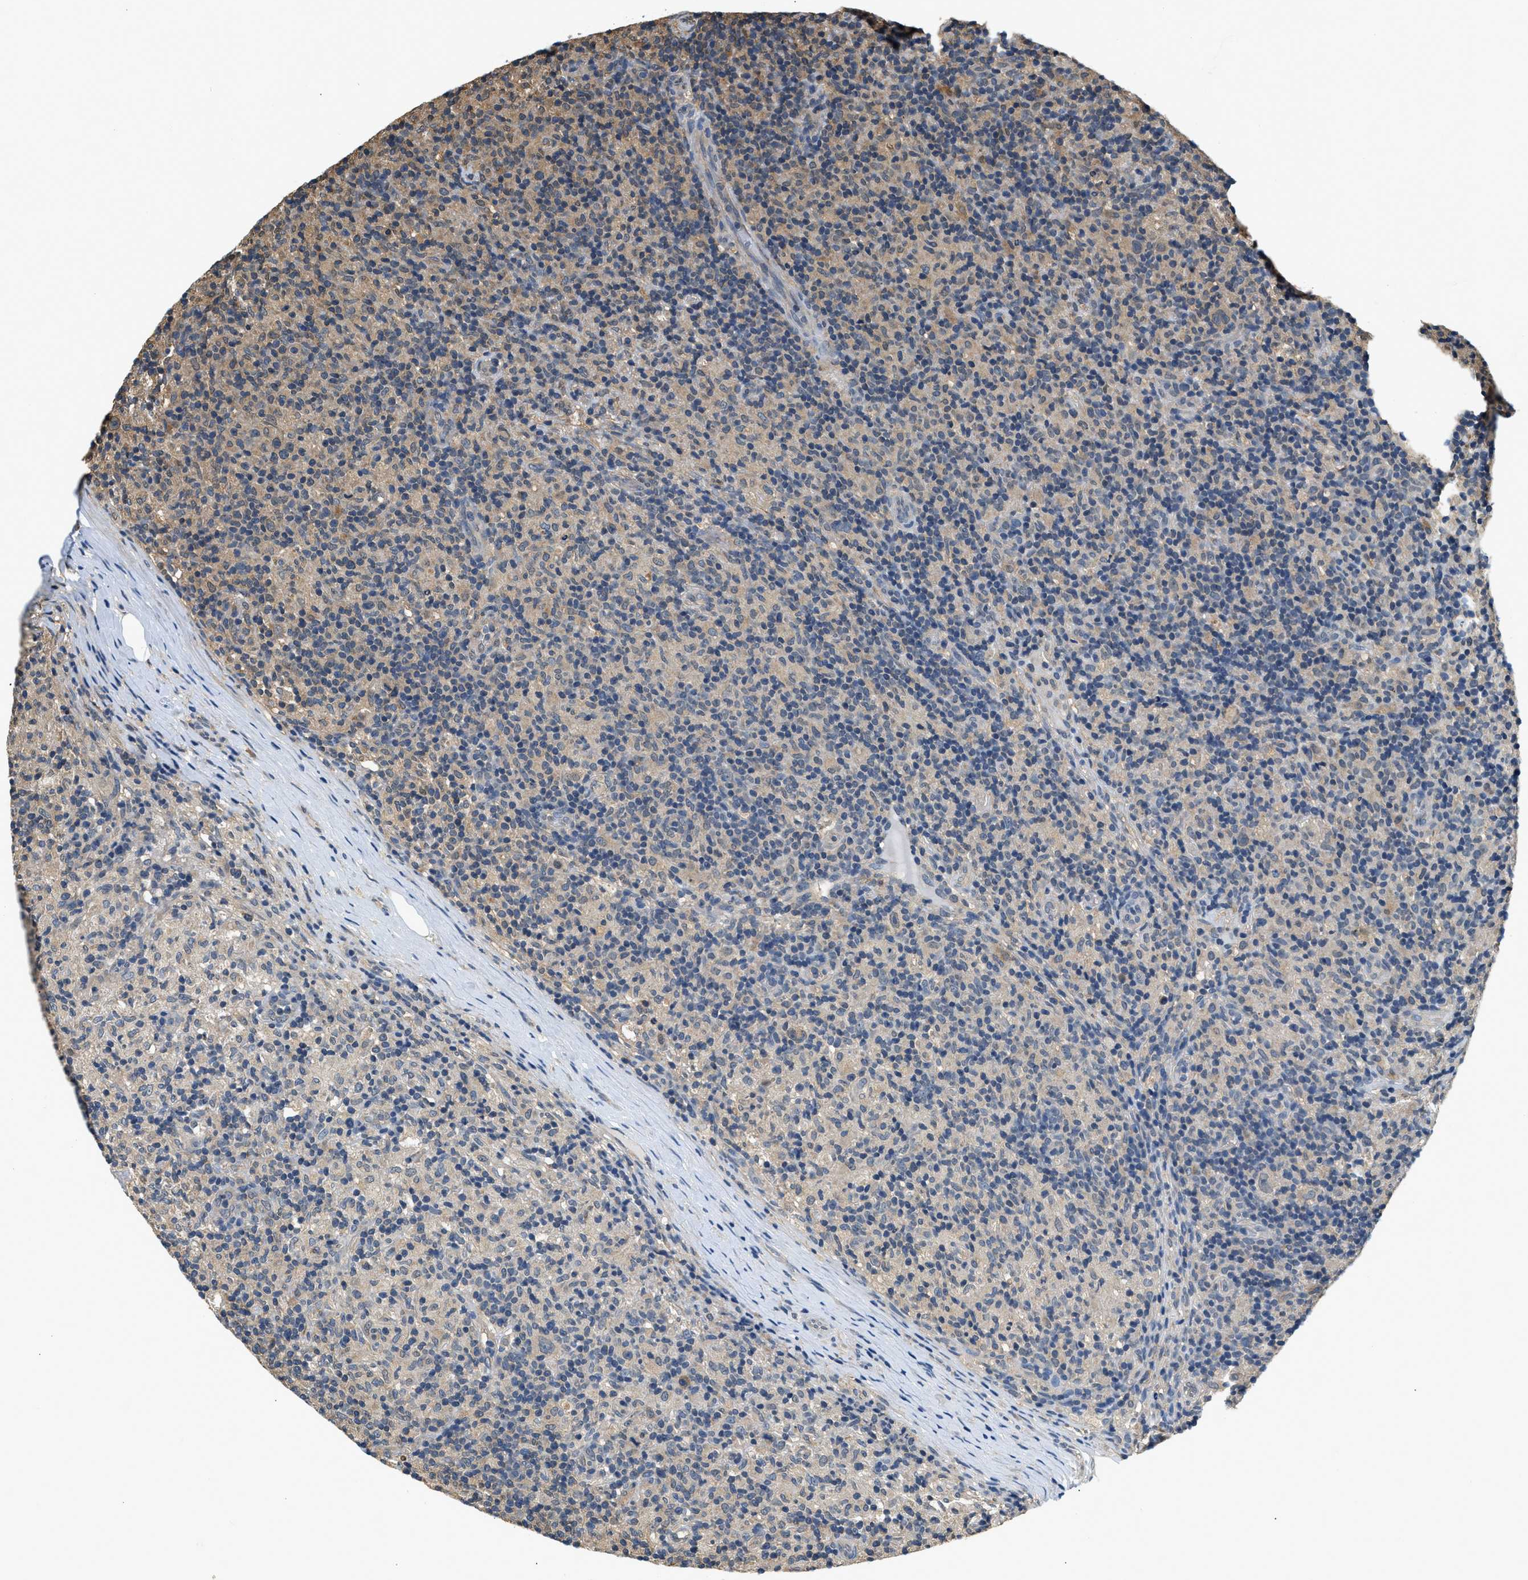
{"staining": {"intensity": "negative", "quantity": "none", "location": "none"}, "tissue": "lymphoma", "cell_type": "Tumor cells", "image_type": "cancer", "snomed": [{"axis": "morphology", "description": "Hodgkin's disease, NOS"}, {"axis": "topography", "description": "Lymph node"}], "caption": "Image shows no significant protein positivity in tumor cells of Hodgkin's disease.", "gene": "BCL7C", "patient": {"sex": "male", "age": 70}}